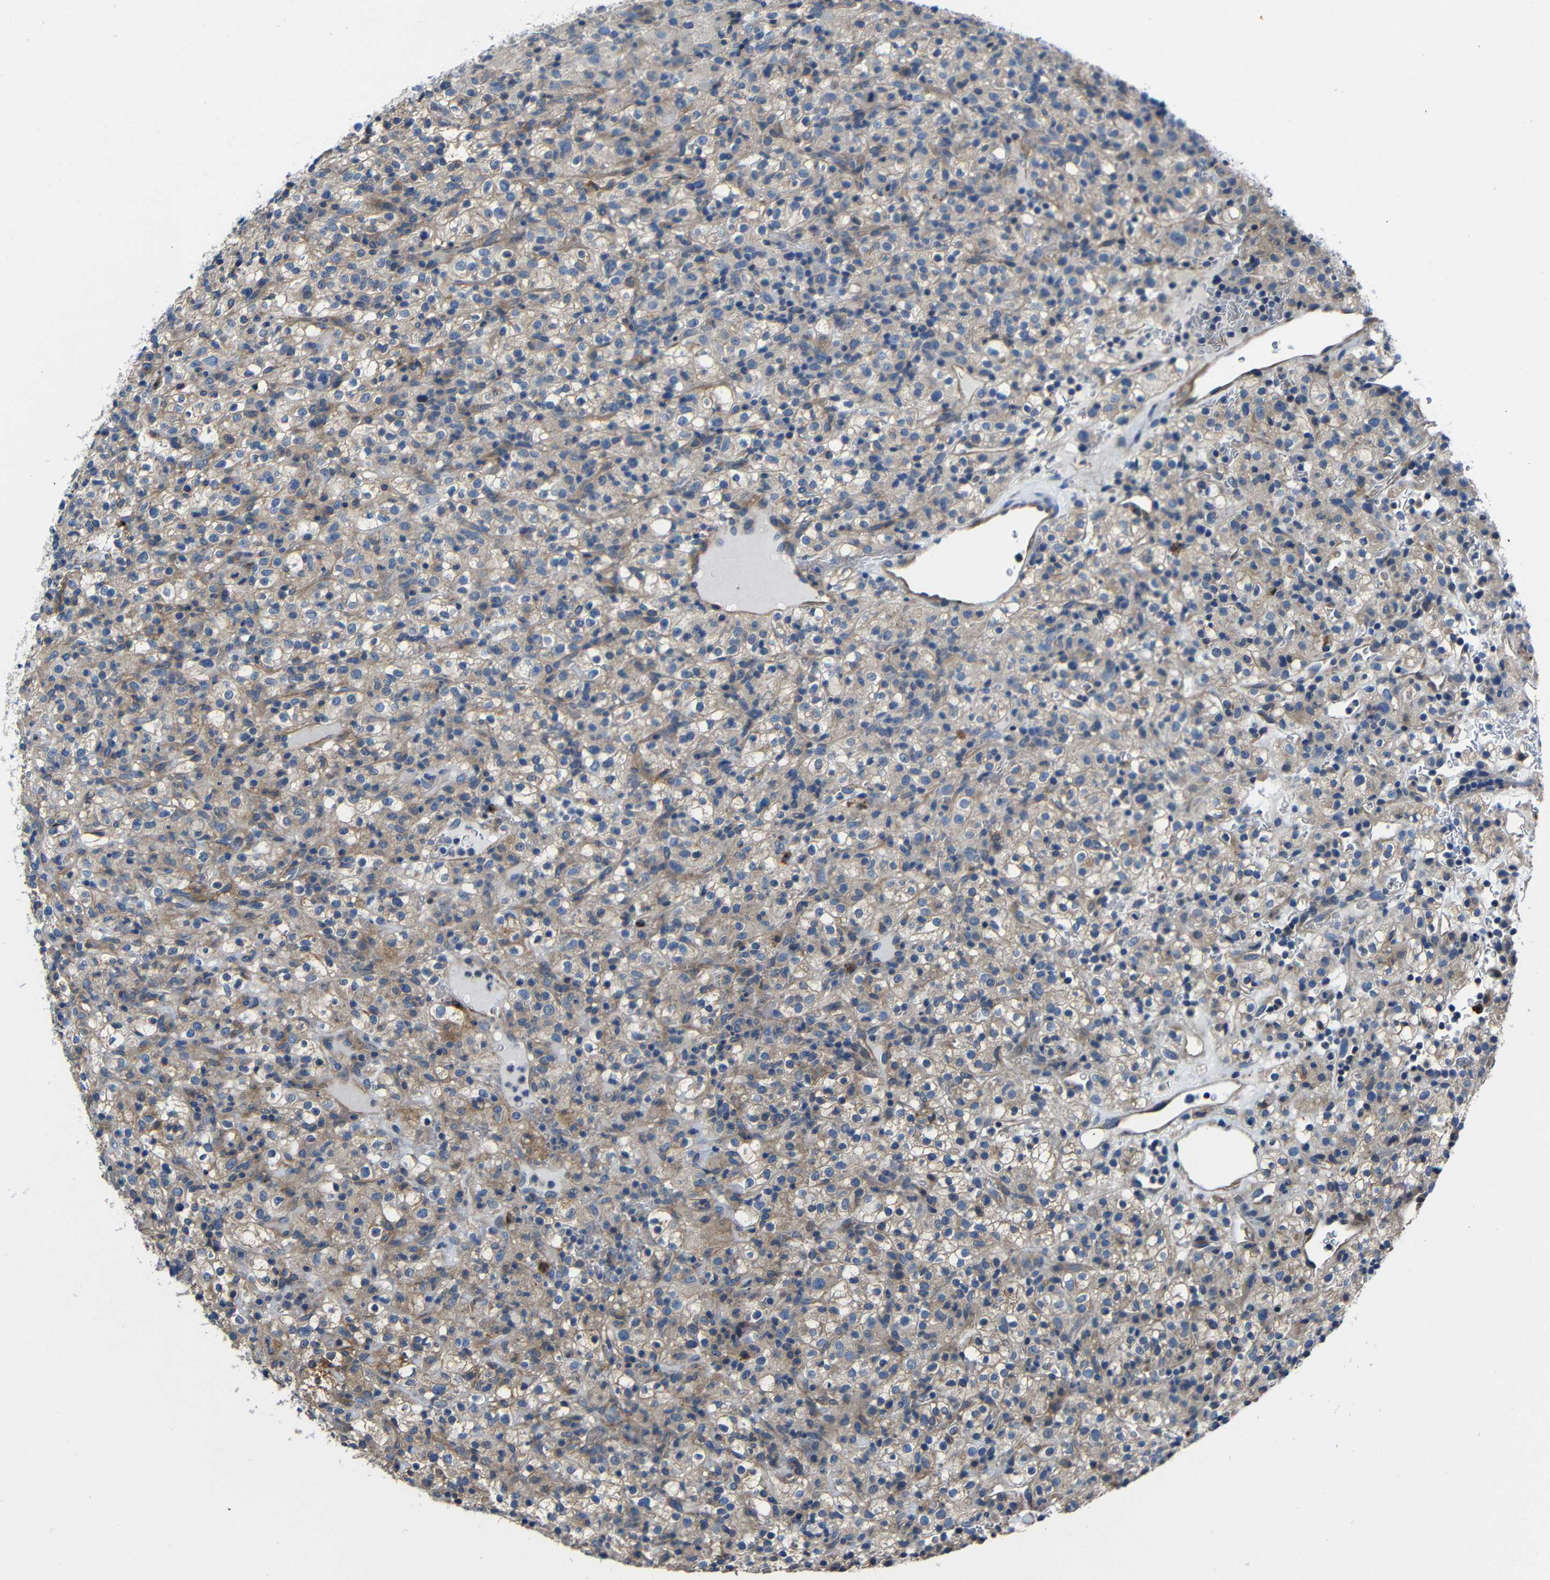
{"staining": {"intensity": "moderate", "quantity": ">75%", "location": "cytoplasmic/membranous"}, "tissue": "renal cancer", "cell_type": "Tumor cells", "image_type": "cancer", "snomed": [{"axis": "morphology", "description": "Normal tissue, NOS"}, {"axis": "morphology", "description": "Adenocarcinoma, NOS"}, {"axis": "topography", "description": "Kidney"}], "caption": "Renal cancer stained with a protein marker reveals moderate staining in tumor cells.", "gene": "GDI1", "patient": {"sex": "female", "age": 72}}